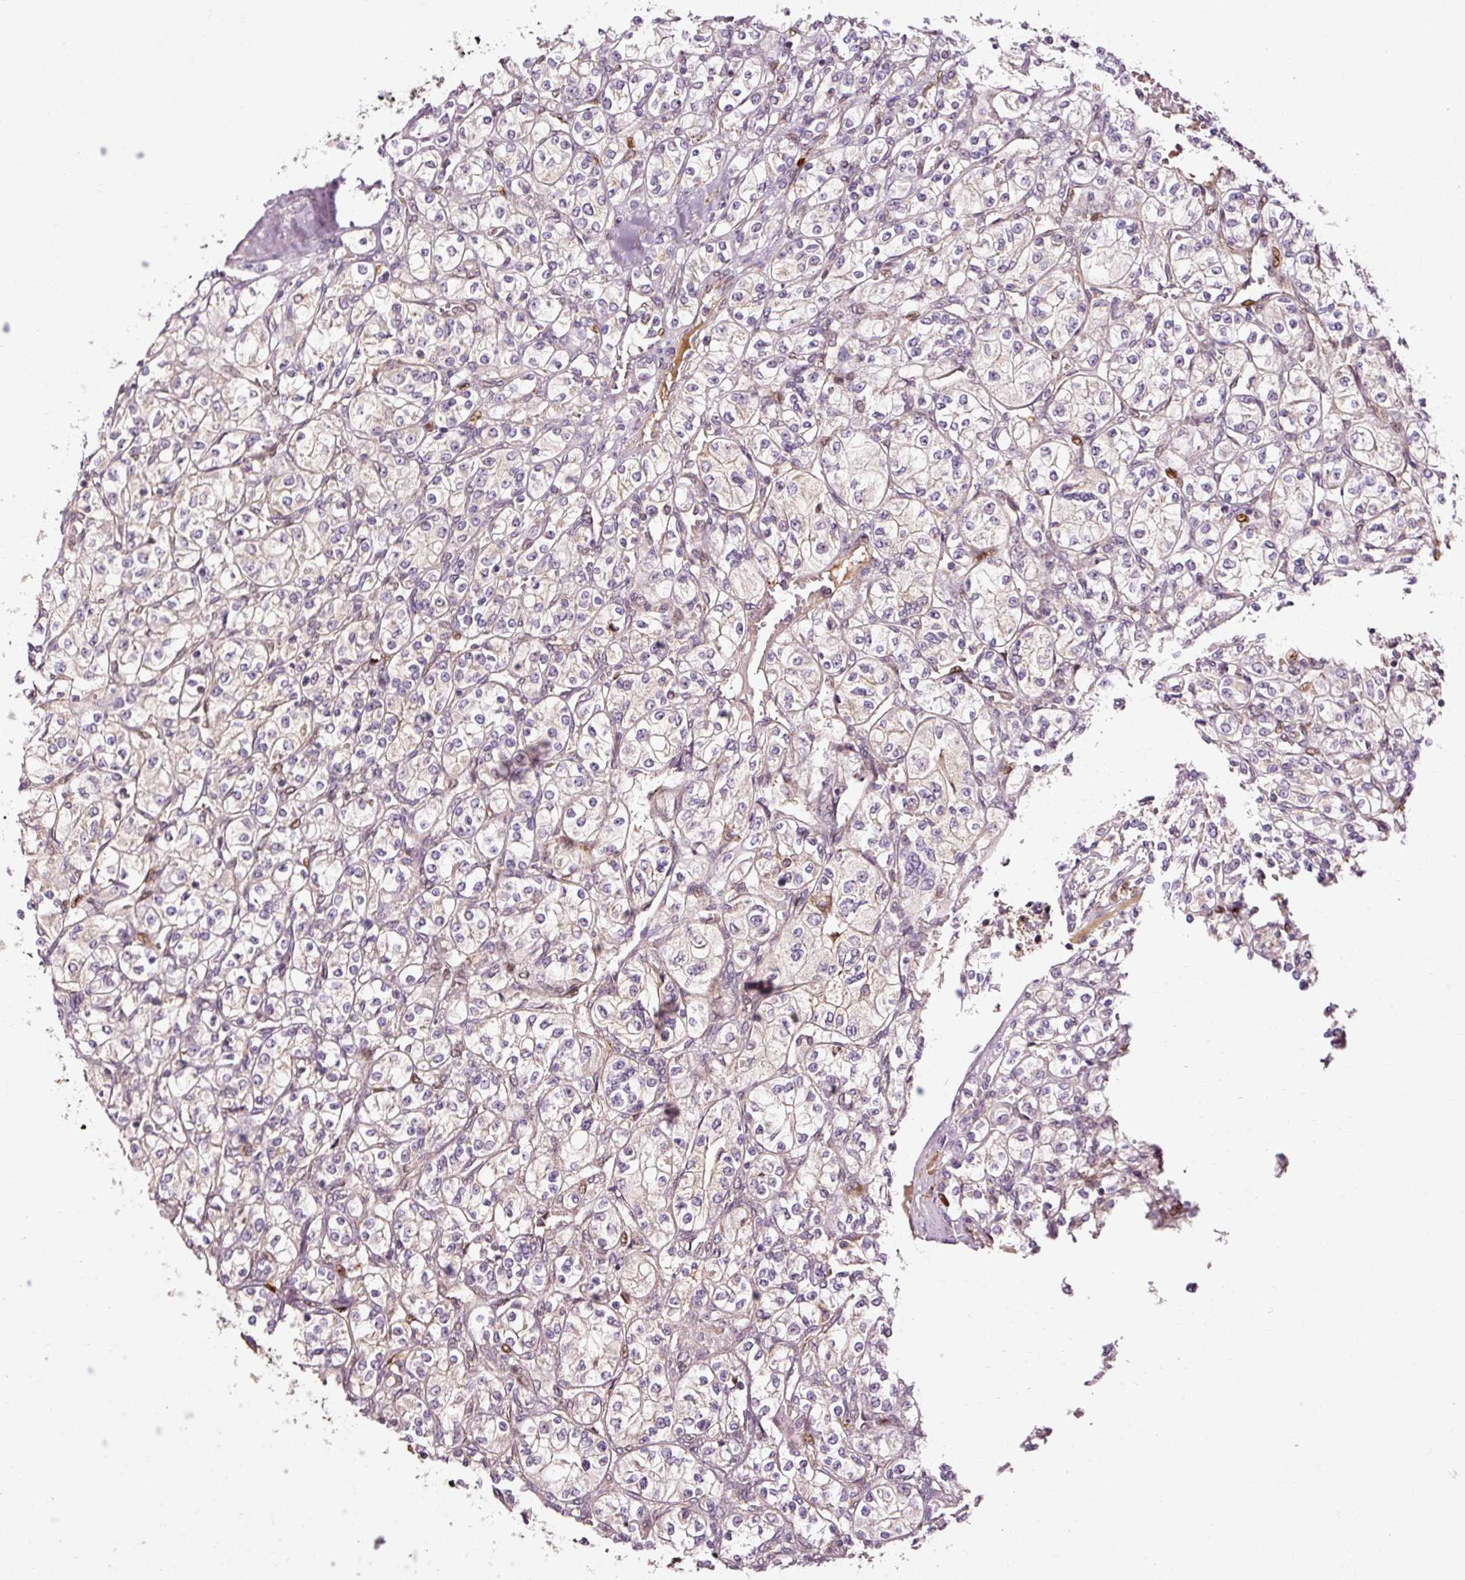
{"staining": {"intensity": "negative", "quantity": "none", "location": "none"}, "tissue": "renal cancer", "cell_type": "Tumor cells", "image_type": "cancer", "snomed": [{"axis": "morphology", "description": "Adenocarcinoma, NOS"}, {"axis": "topography", "description": "Kidney"}], "caption": "DAB immunohistochemical staining of human adenocarcinoma (renal) exhibits no significant staining in tumor cells.", "gene": "NAPA", "patient": {"sex": "male", "age": 77}}